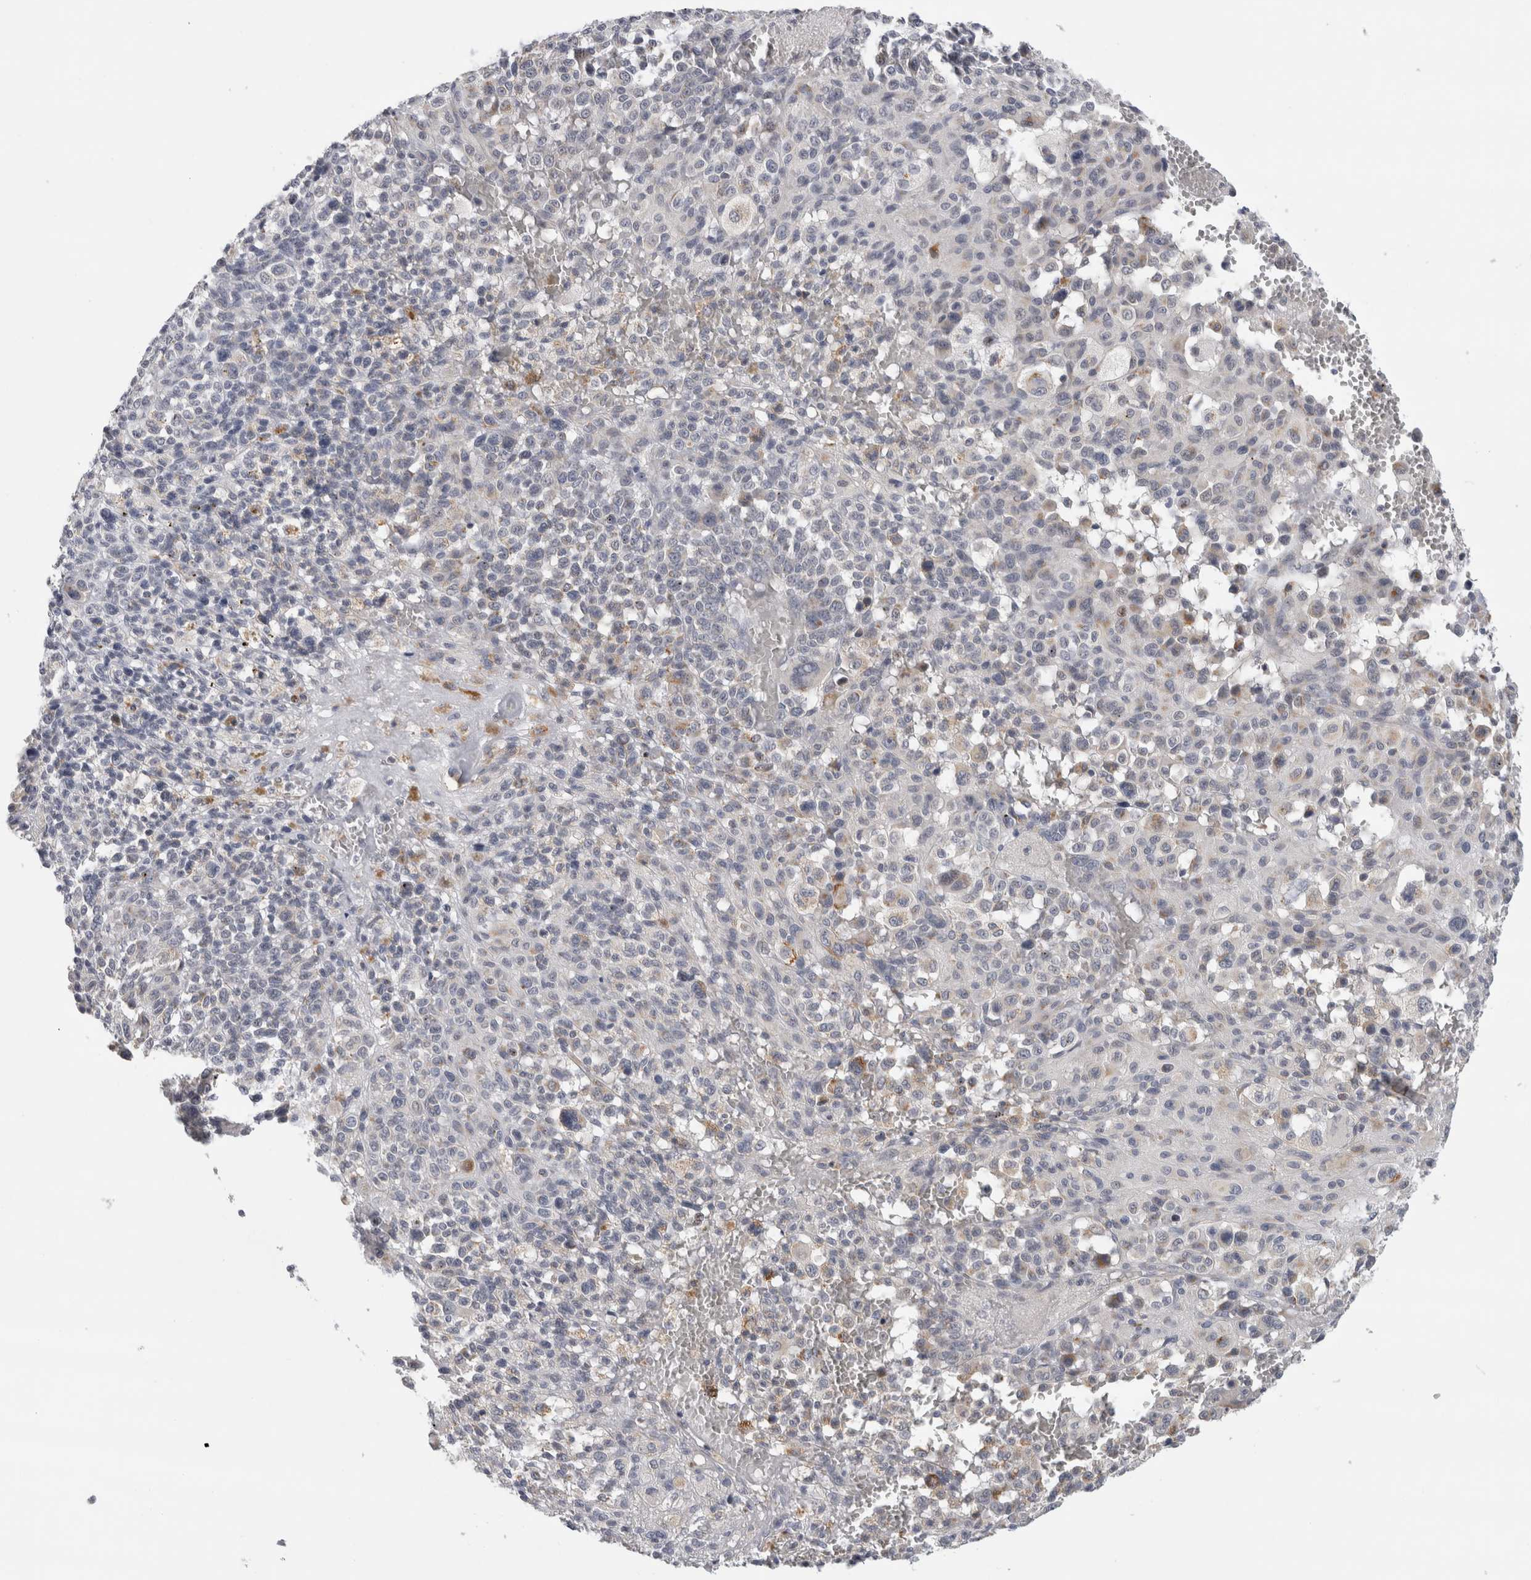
{"staining": {"intensity": "strong", "quantity": "25%-75%", "location": "cytoplasmic/membranous"}, "tissue": "melanoma", "cell_type": "Tumor cells", "image_type": "cancer", "snomed": [{"axis": "morphology", "description": "Malignant melanoma, Metastatic site"}, {"axis": "topography", "description": "Skin"}], "caption": "Immunohistochemical staining of malignant melanoma (metastatic site) reveals high levels of strong cytoplasmic/membranous protein expression in about 25%-75% of tumor cells.", "gene": "MGAT1", "patient": {"sex": "female", "age": 74}}